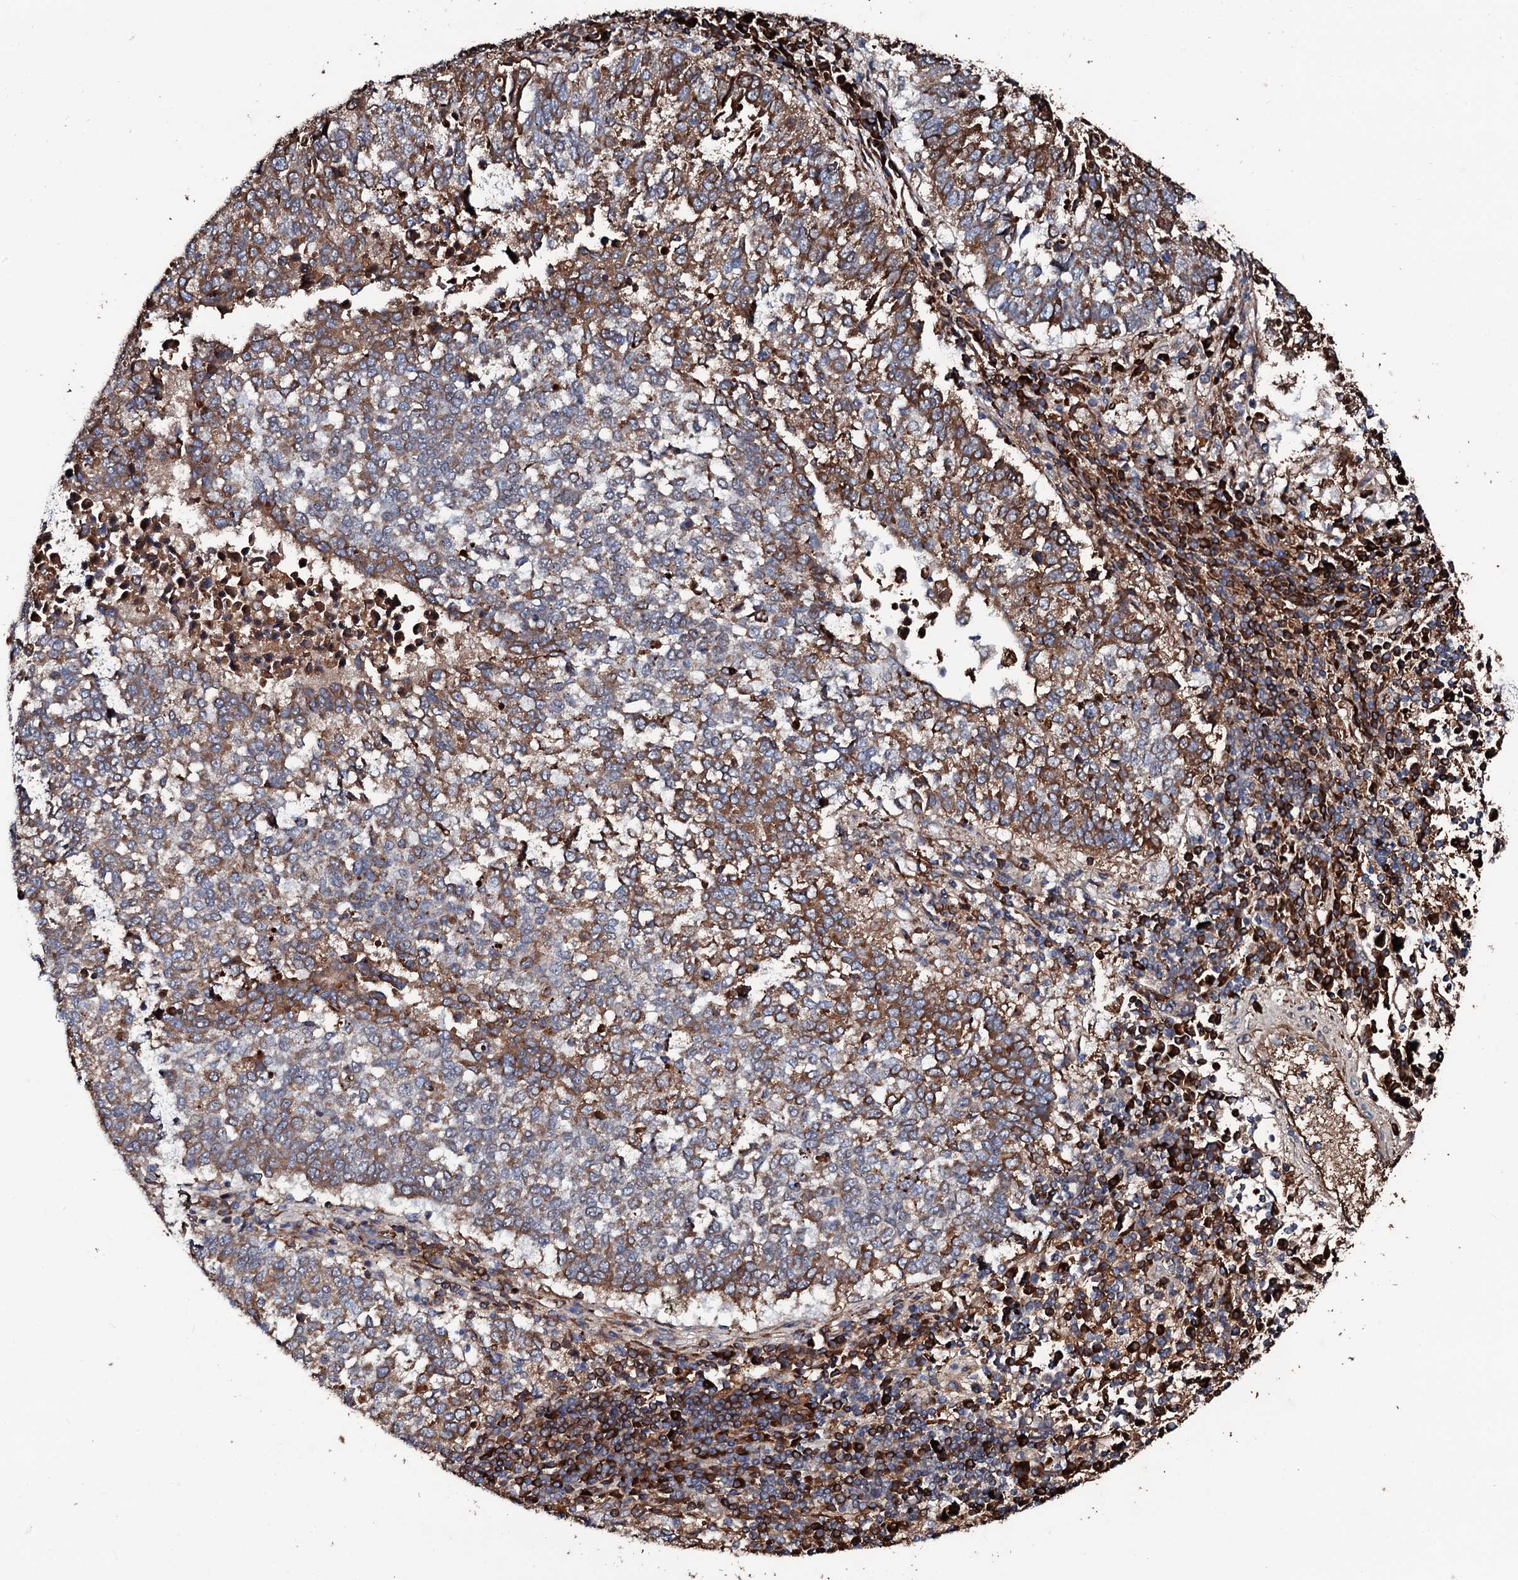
{"staining": {"intensity": "moderate", "quantity": ">75%", "location": "cytoplasmic/membranous"}, "tissue": "lung cancer", "cell_type": "Tumor cells", "image_type": "cancer", "snomed": [{"axis": "morphology", "description": "Squamous cell carcinoma, NOS"}, {"axis": "topography", "description": "Lung"}], "caption": "There is medium levels of moderate cytoplasmic/membranous staining in tumor cells of lung cancer, as demonstrated by immunohistochemical staining (brown color).", "gene": "KIF18A", "patient": {"sex": "male", "age": 73}}